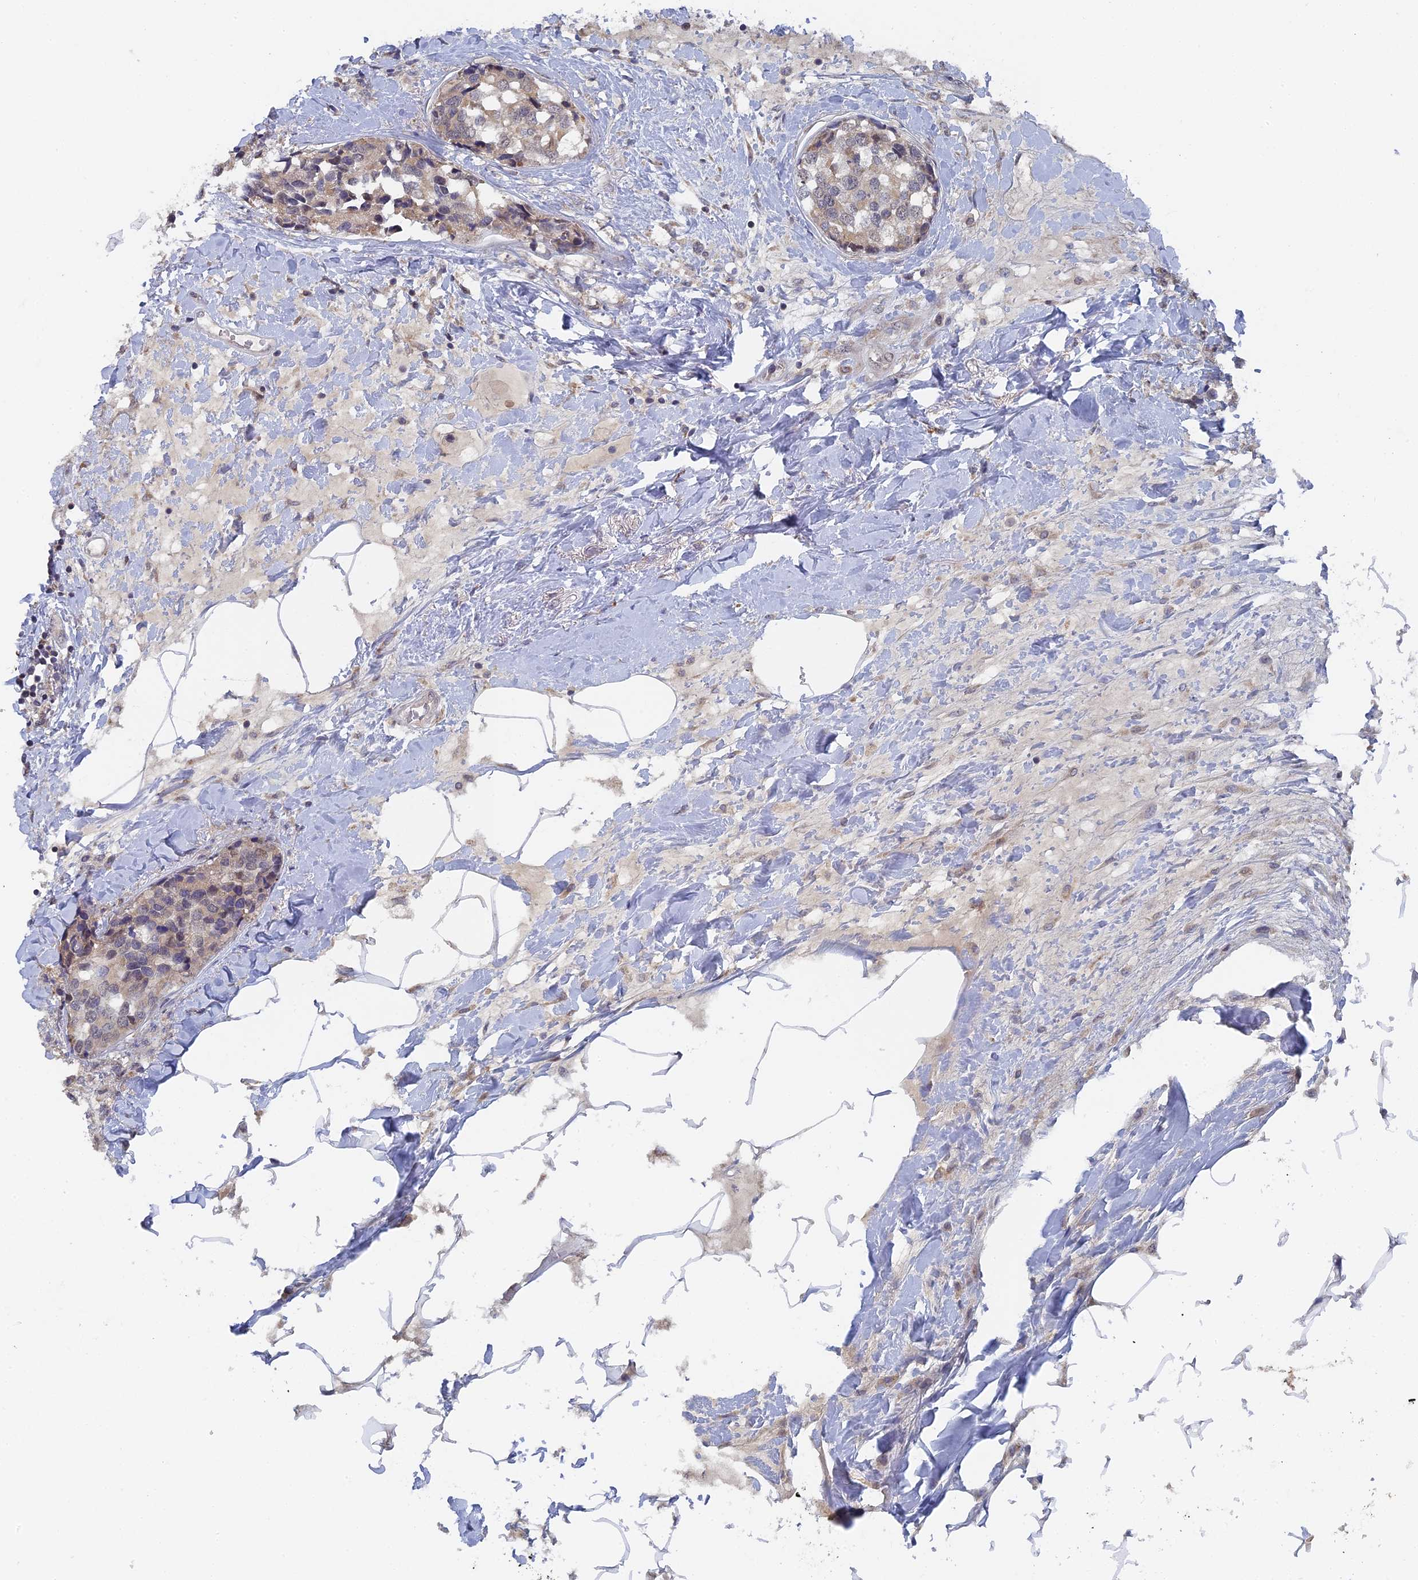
{"staining": {"intensity": "weak", "quantity": "25%-75%", "location": "cytoplasmic/membranous"}, "tissue": "breast cancer", "cell_type": "Tumor cells", "image_type": "cancer", "snomed": [{"axis": "morphology", "description": "Lobular carcinoma"}, {"axis": "topography", "description": "Breast"}], "caption": "Immunohistochemistry of breast lobular carcinoma reveals low levels of weak cytoplasmic/membranous positivity in approximately 25%-75% of tumor cells.", "gene": "MIGA2", "patient": {"sex": "female", "age": 59}}